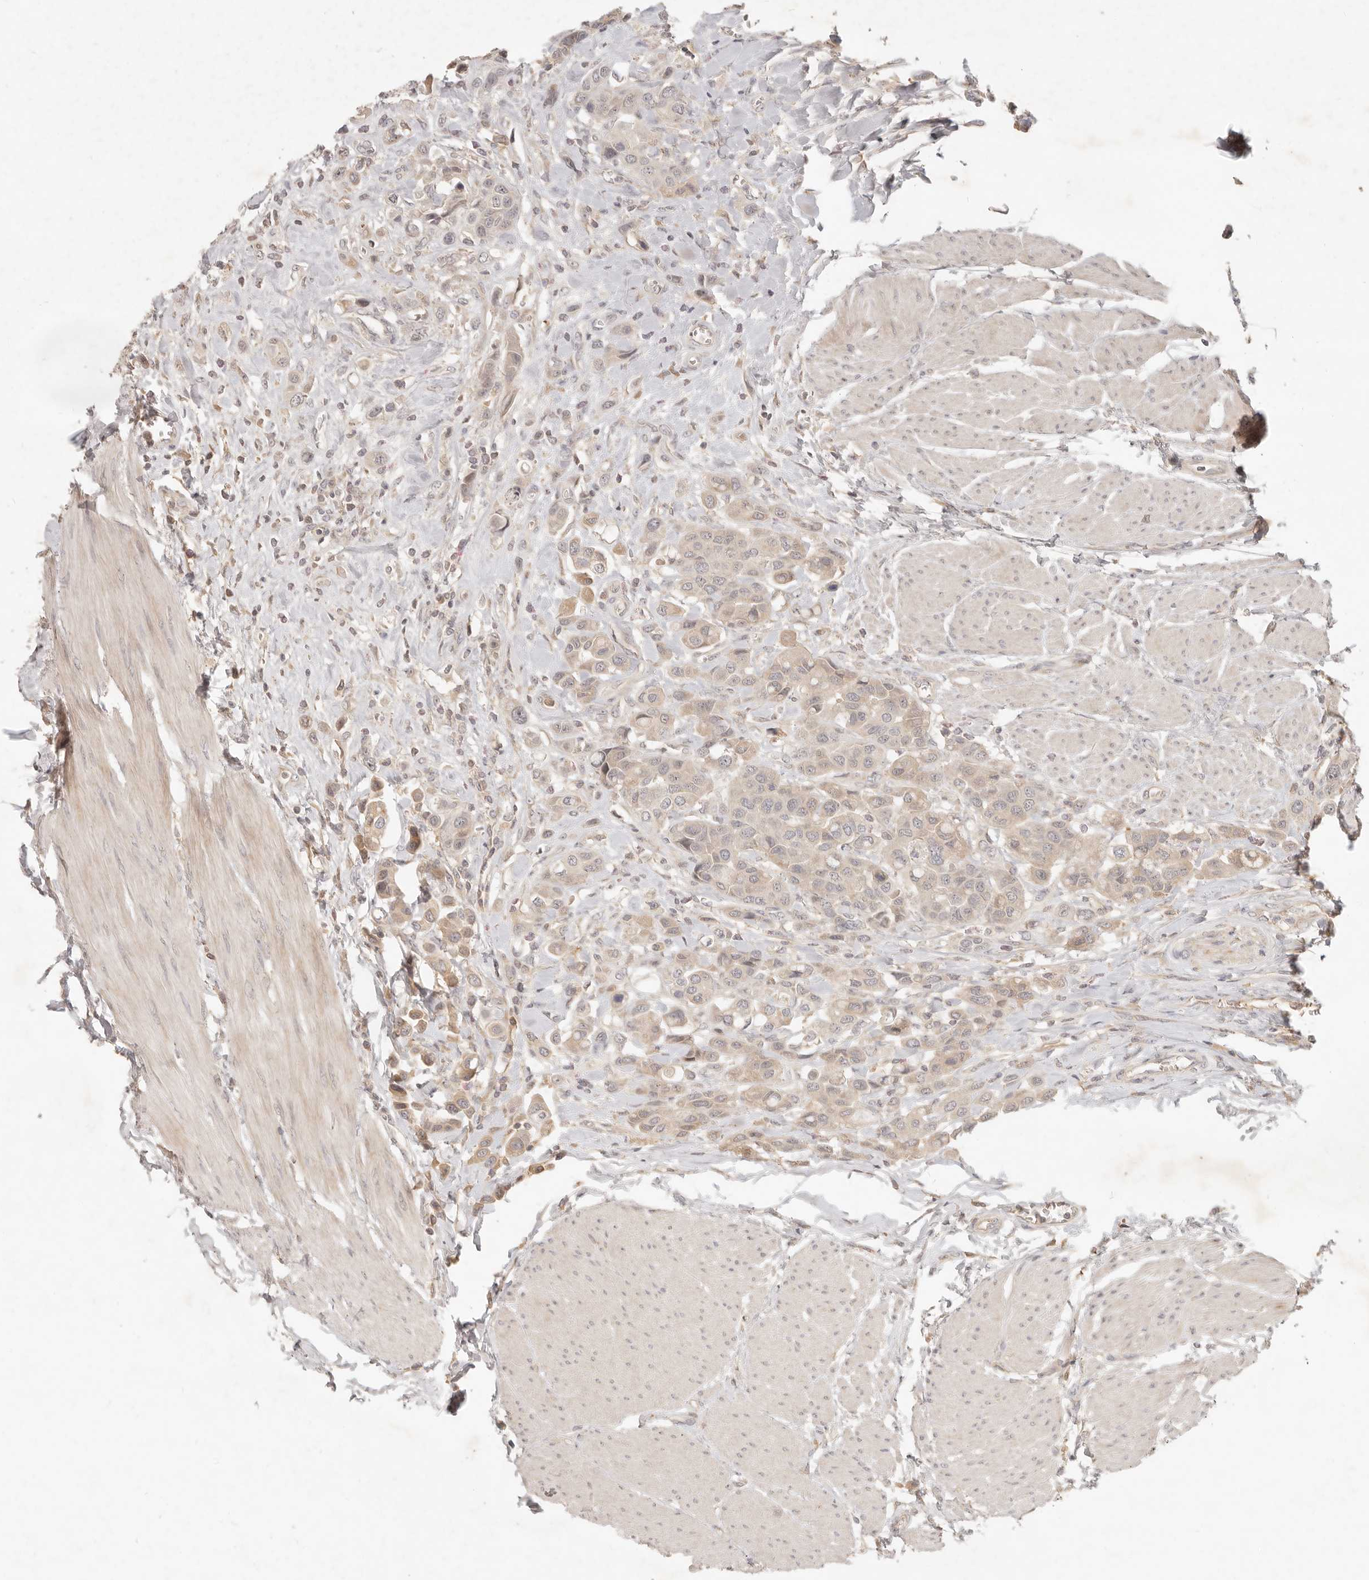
{"staining": {"intensity": "weak", "quantity": ">75%", "location": "cytoplasmic/membranous"}, "tissue": "urothelial cancer", "cell_type": "Tumor cells", "image_type": "cancer", "snomed": [{"axis": "morphology", "description": "Urothelial carcinoma, High grade"}, {"axis": "topography", "description": "Urinary bladder"}], "caption": "Approximately >75% of tumor cells in high-grade urothelial carcinoma demonstrate weak cytoplasmic/membranous protein positivity as visualized by brown immunohistochemical staining.", "gene": "UBXN11", "patient": {"sex": "male", "age": 50}}